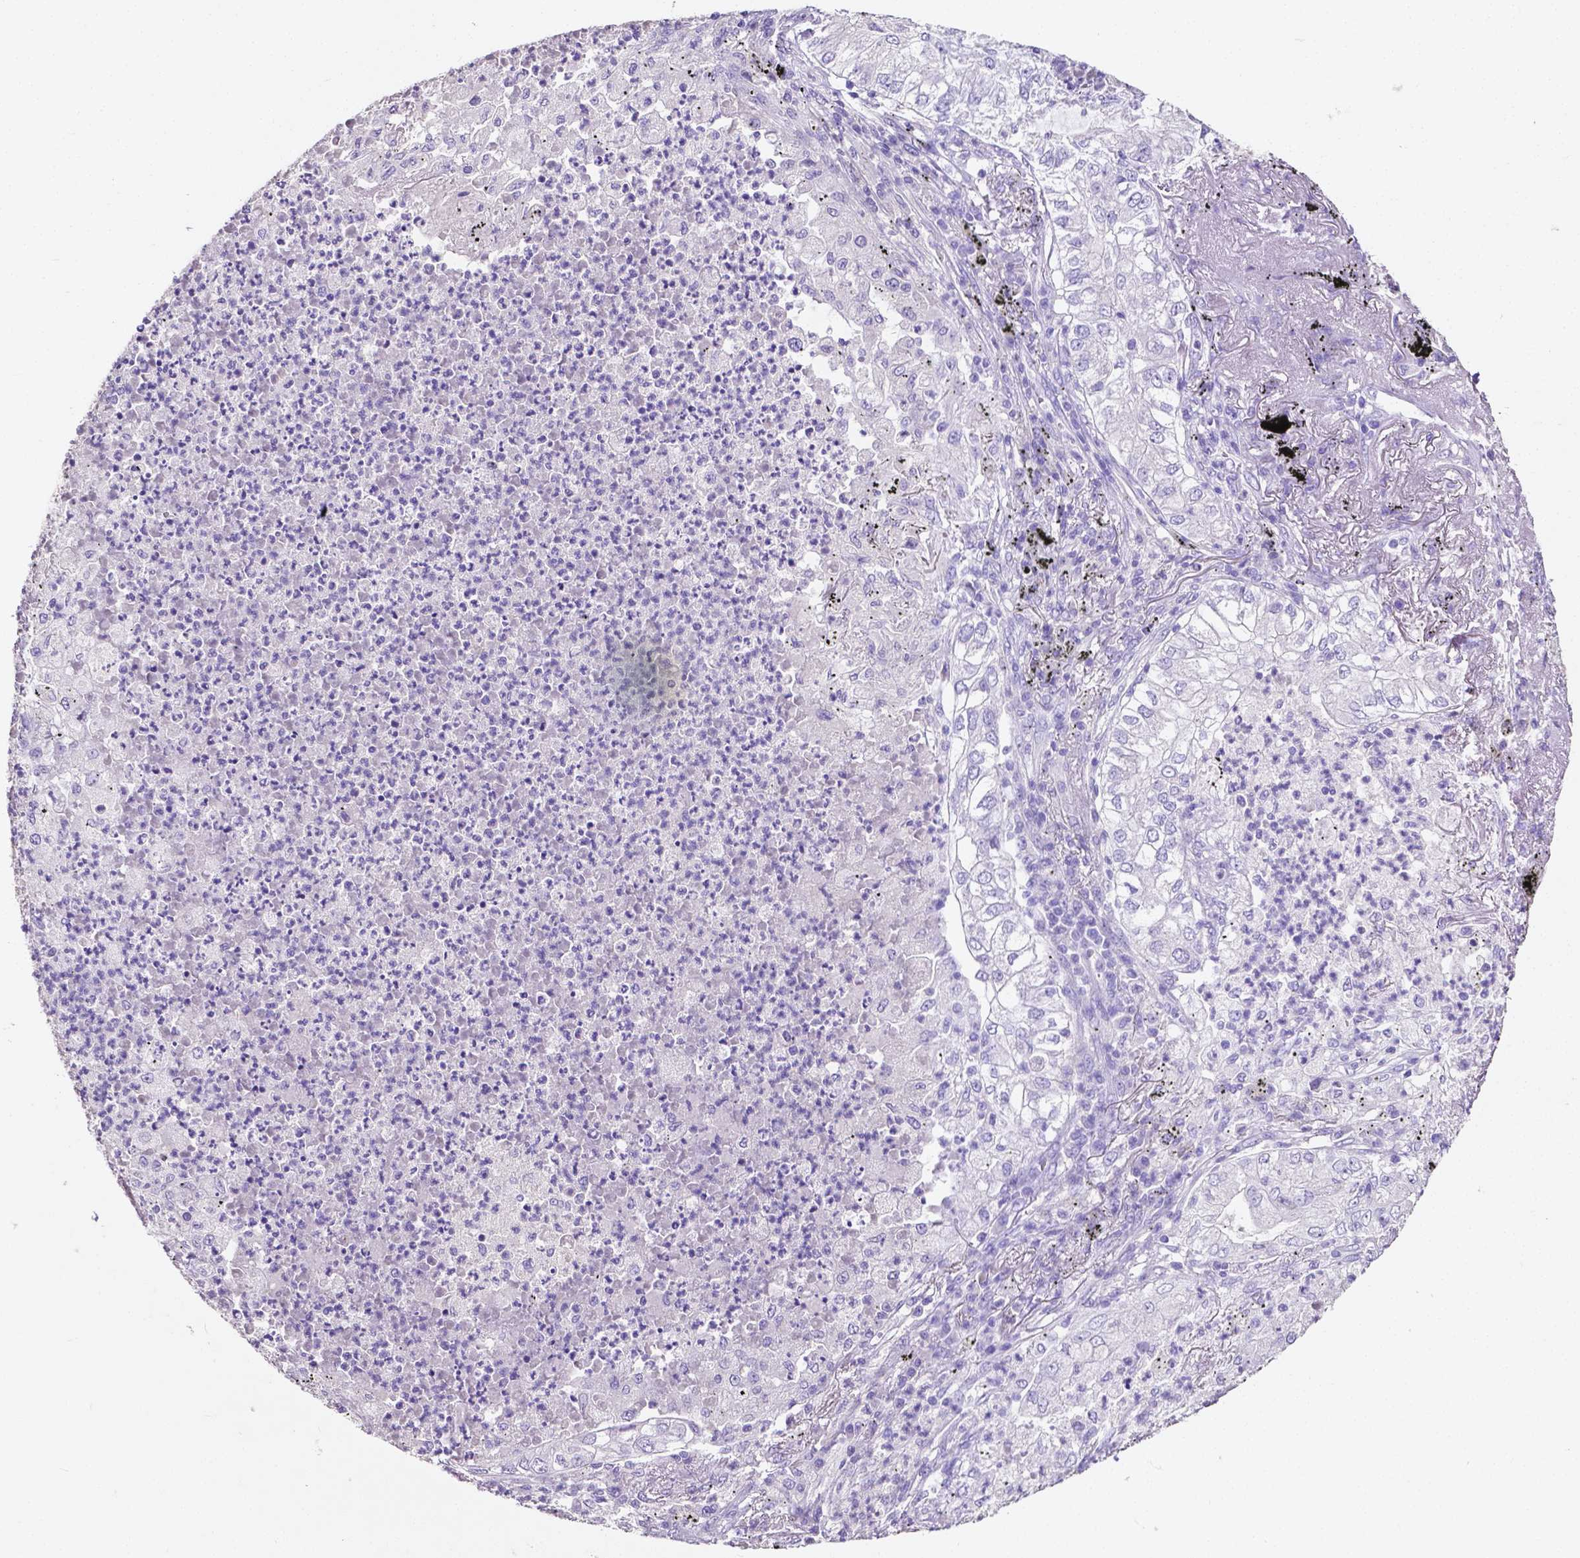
{"staining": {"intensity": "negative", "quantity": "none", "location": "none"}, "tissue": "lung cancer", "cell_type": "Tumor cells", "image_type": "cancer", "snomed": [{"axis": "morphology", "description": "Adenocarcinoma, NOS"}, {"axis": "topography", "description": "Lung"}], "caption": "This is an immunohistochemistry (IHC) micrograph of human lung cancer (adenocarcinoma). There is no staining in tumor cells.", "gene": "SLC22A2", "patient": {"sex": "female", "age": 73}}